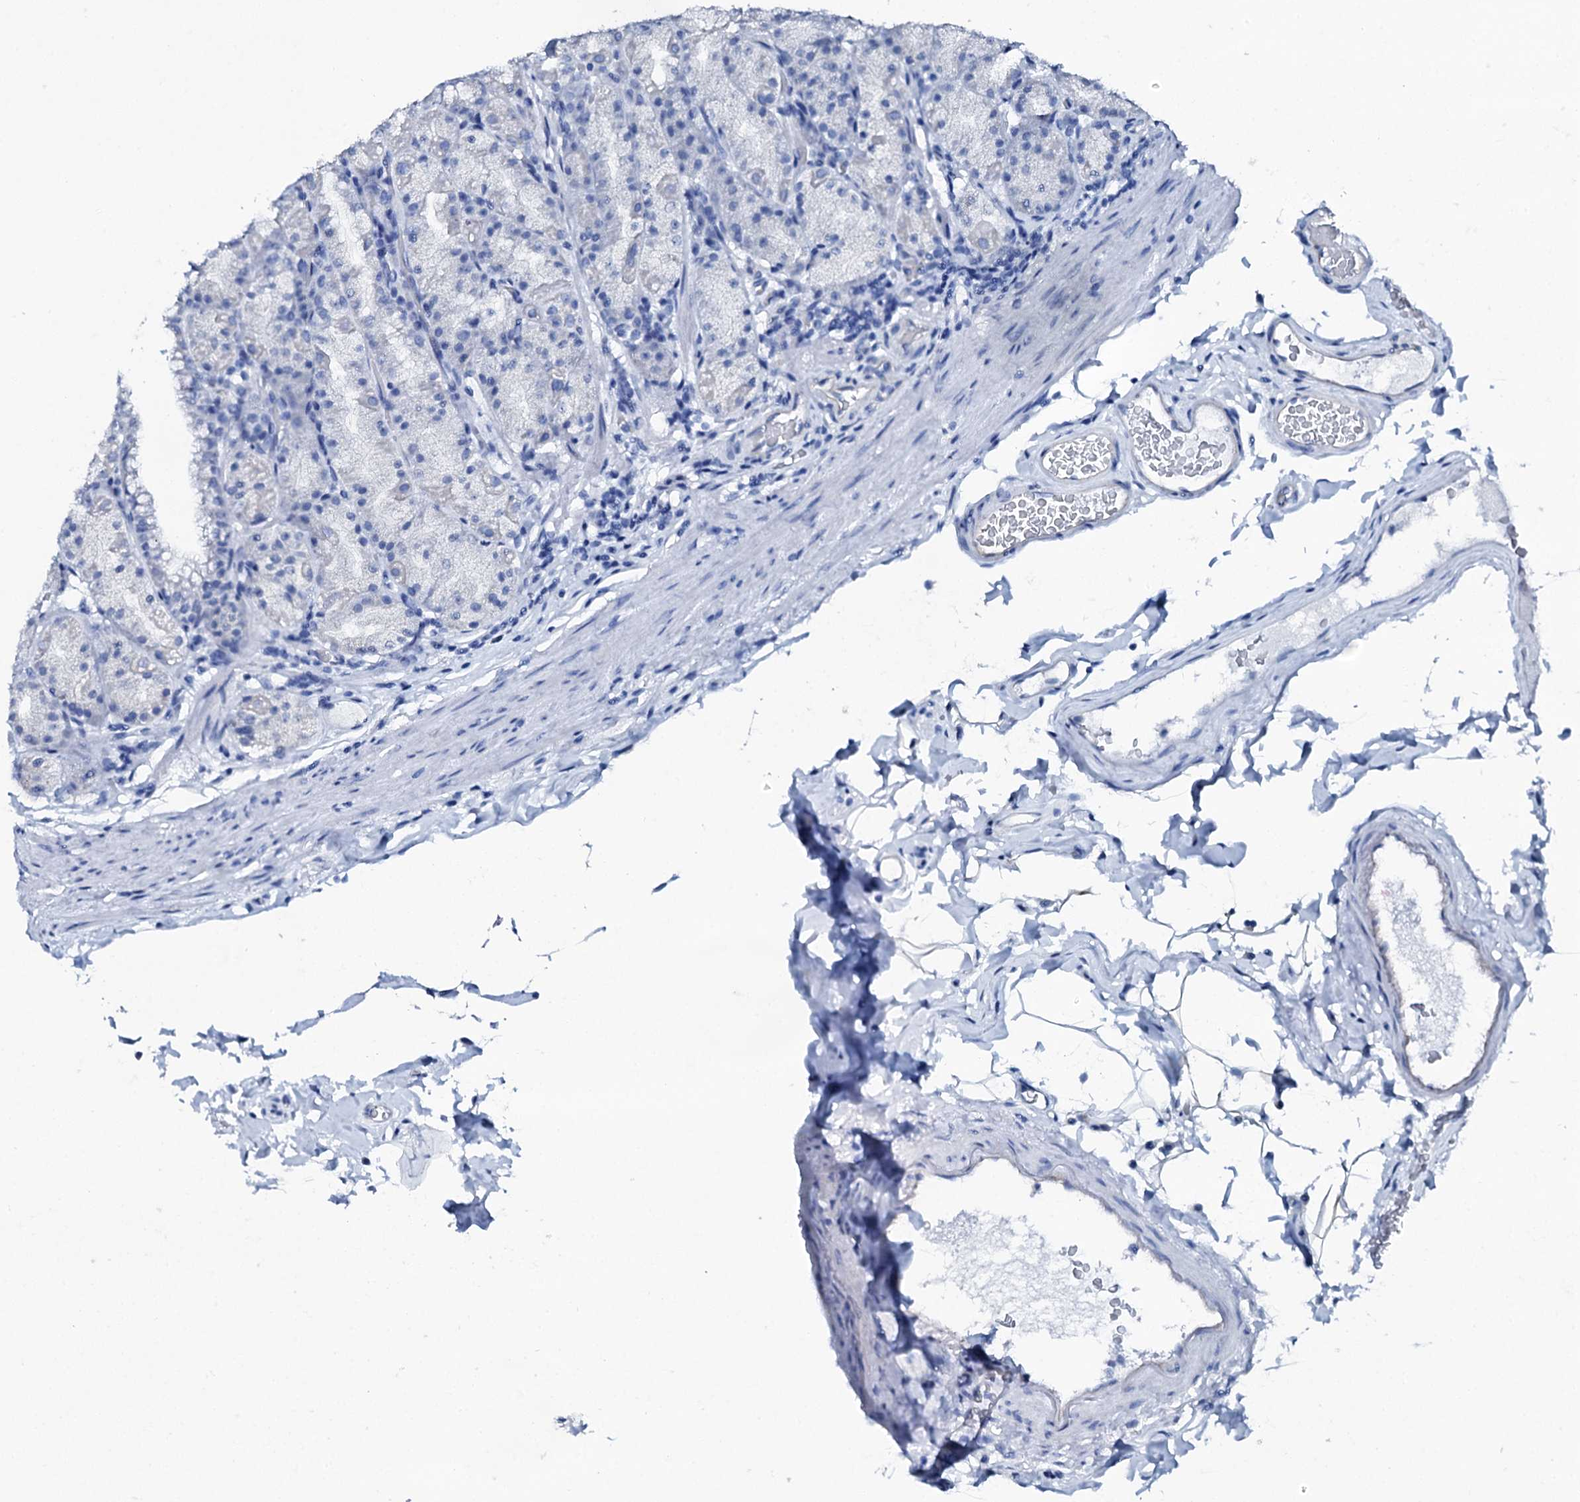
{"staining": {"intensity": "negative", "quantity": "none", "location": "none"}, "tissue": "stomach", "cell_type": "Glandular cells", "image_type": "normal", "snomed": [{"axis": "morphology", "description": "Normal tissue, NOS"}, {"axis": "topography", "description": "Stomach, upper"}], "caption": "Stomach stained for a protein using immunohistochemistry (IHC) shows no staining glandular cells.", "gene": "PTH", "patient": {"sex": "male", "age": 68}}